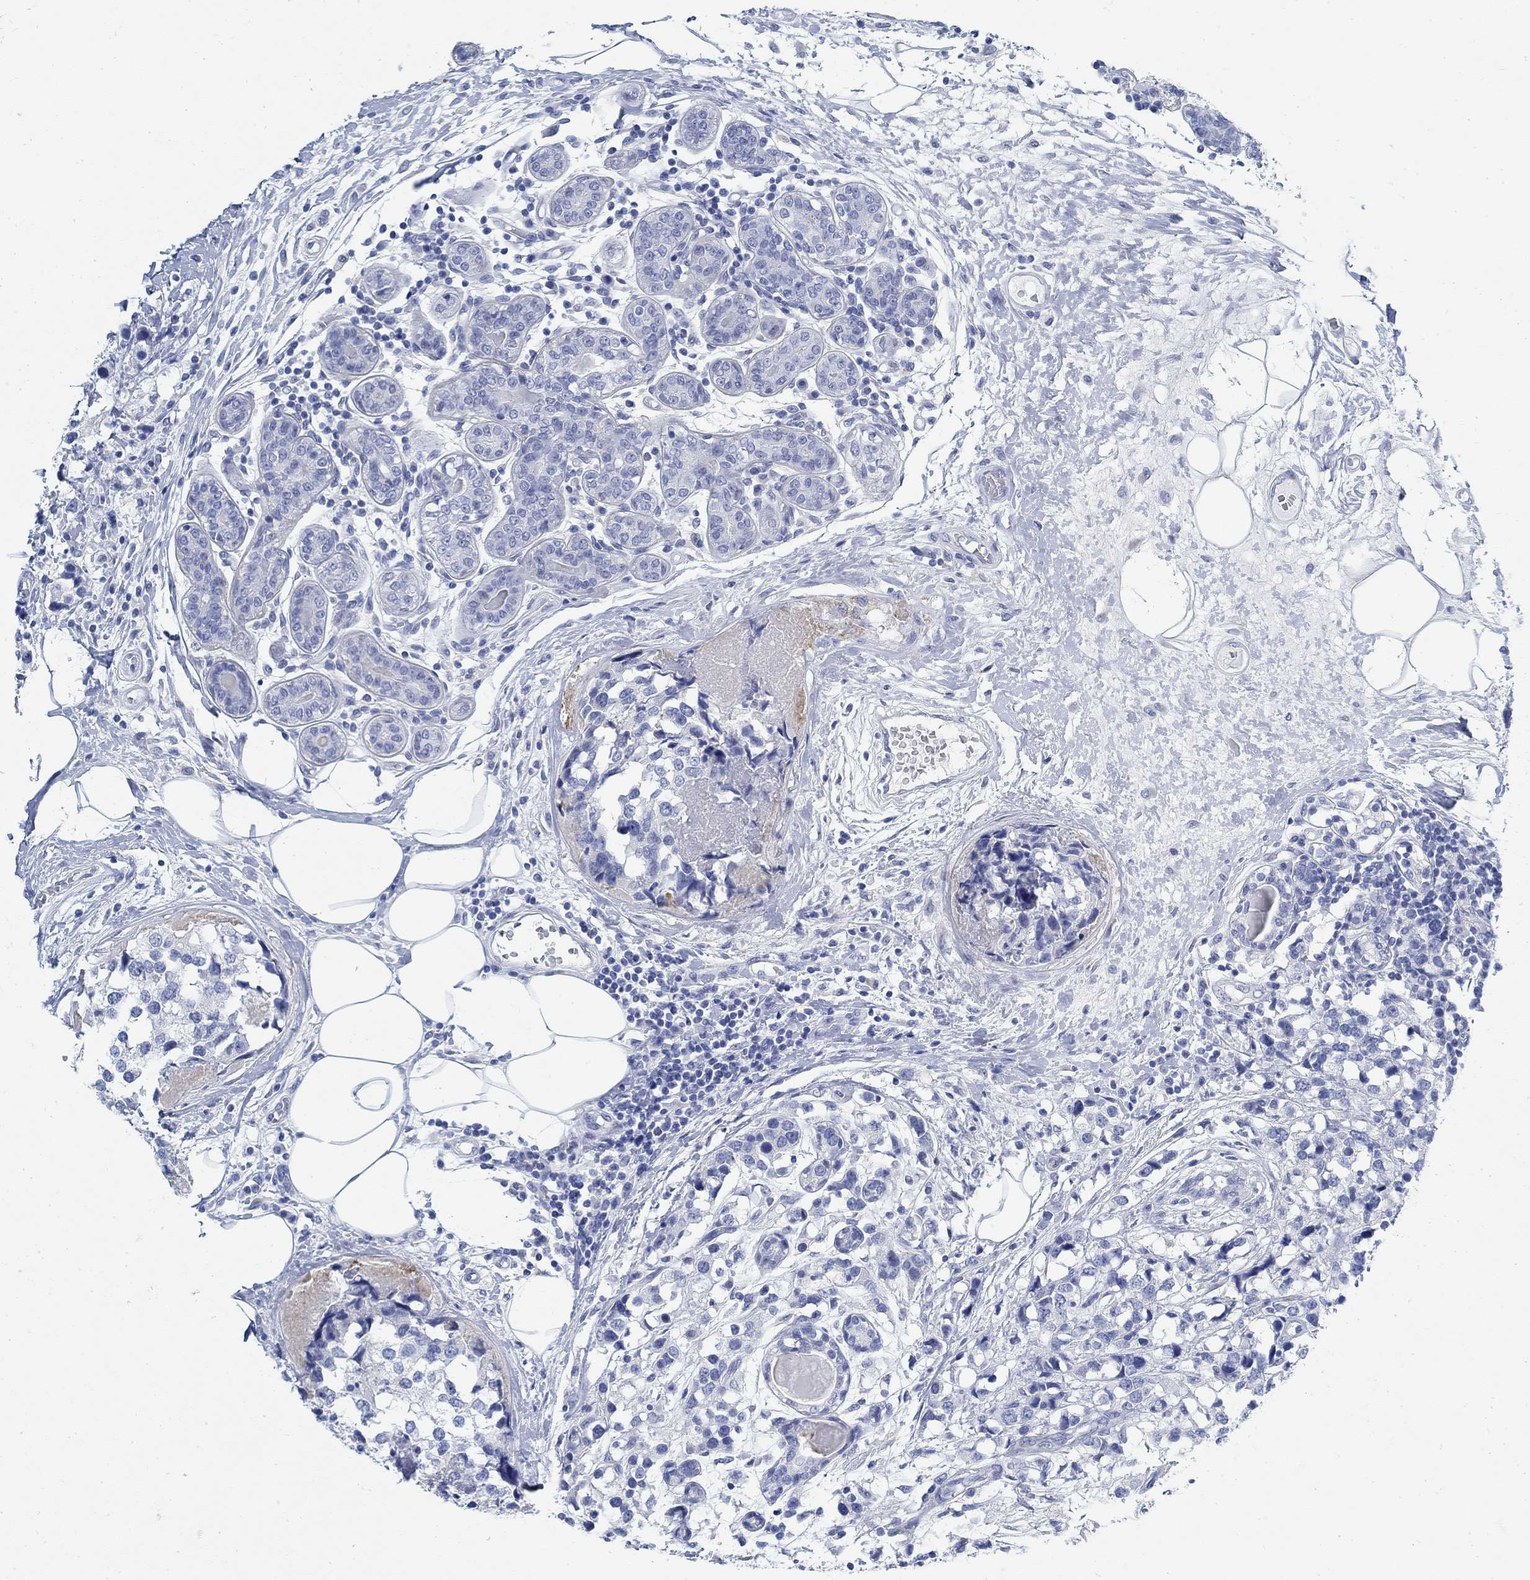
{"staining": {"intensity": "negative", "quantity": "none", "location": "none"}, "tissue": "breast cancer", "cell_type": "Tumor cells", "image_type": "cancer", "snomed": [{"axis": "morphology", "description": "Lobular carcinoma"}, {"axis": "topography", "description": "Breast"}], "caption": "The image displays no significant expression in tumor cells of breast cancer.", "gene": "RBM20", "patient": {"sex": "female", "age": 59}}